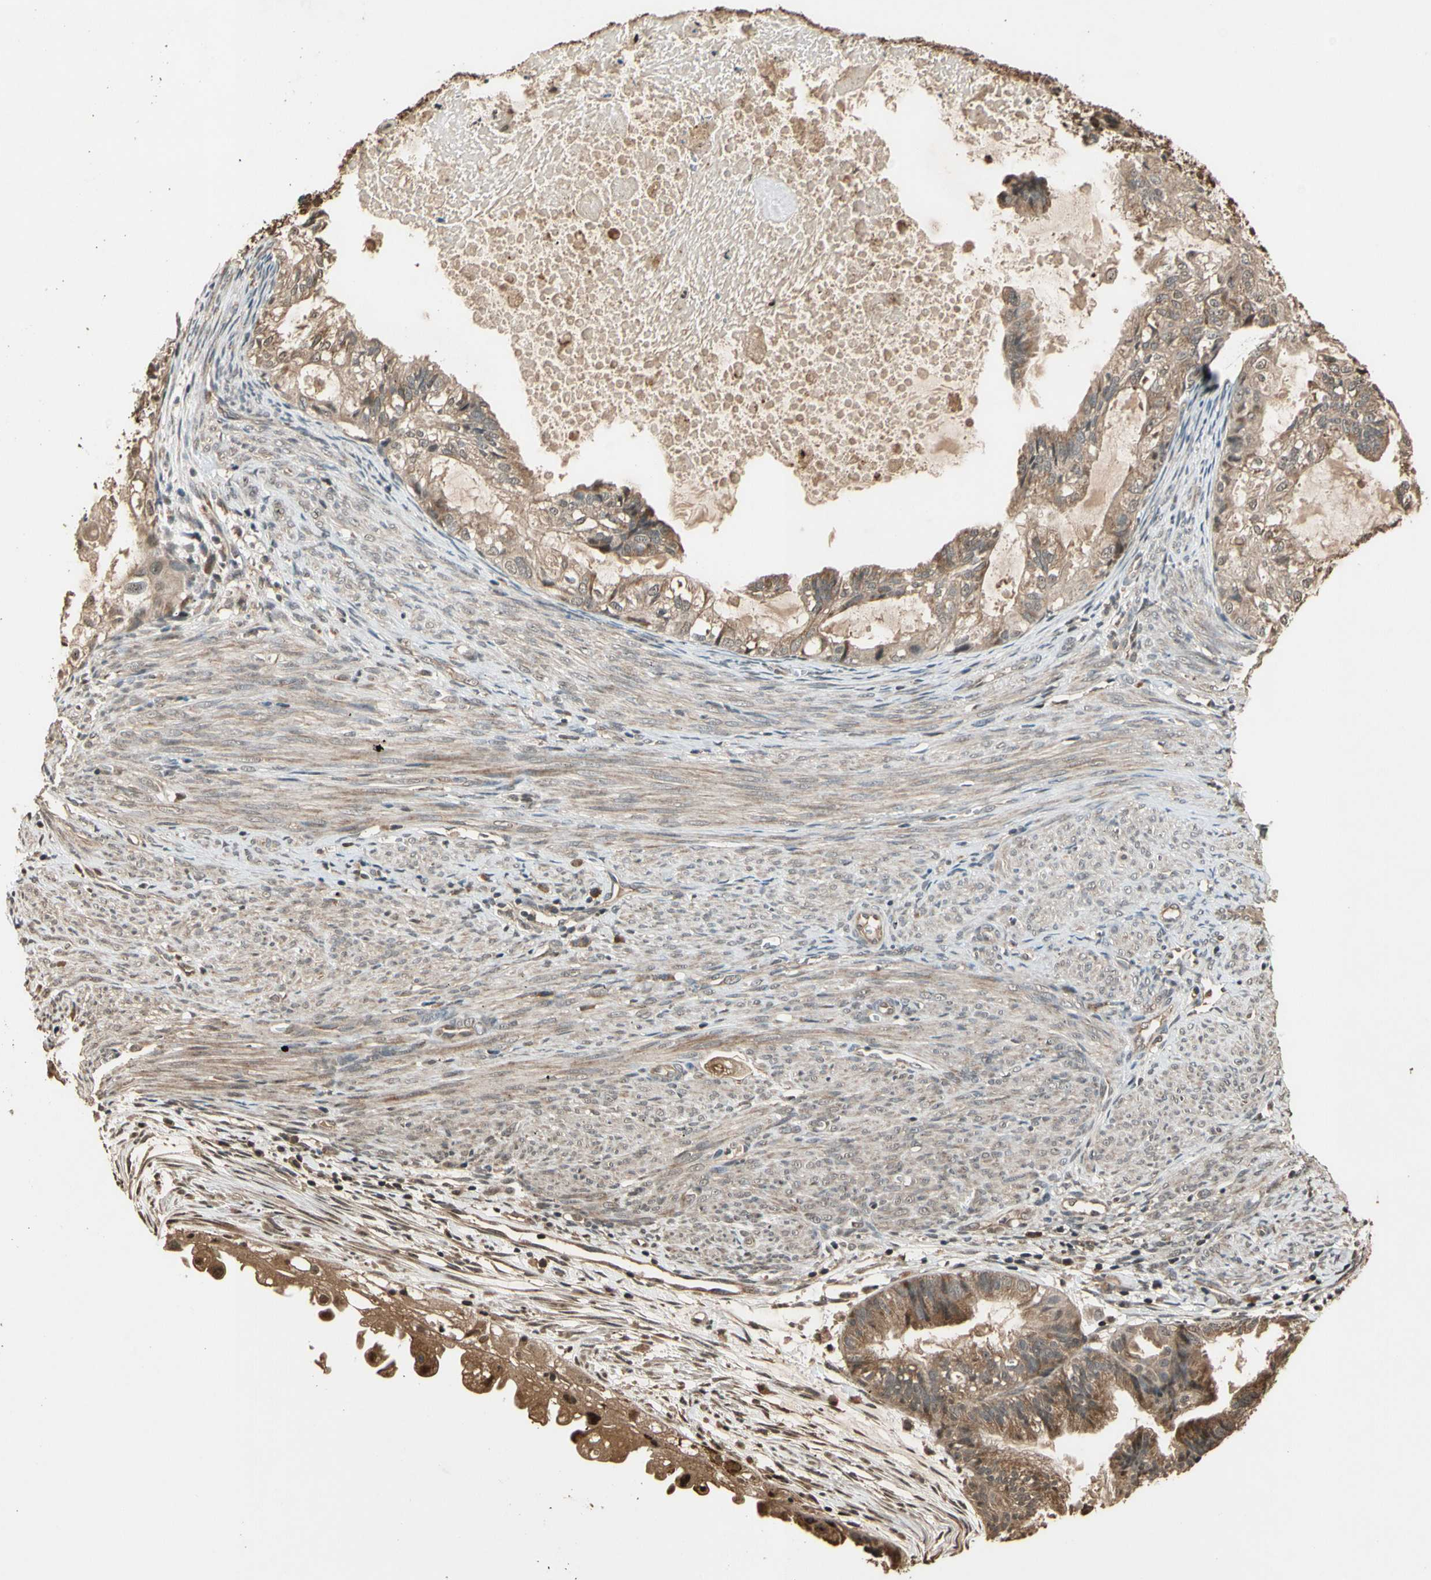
{"staining": {"intensity": "moderate", "quantity": ">75%", "location": "cytoplasmic/membranous"}, "tissue": "cervical cancer", "cell_type": "Tumor cells", "image_type": "cancer", "snomed": [{"axis": "morphology", "description": "Normal tissue, NOS"}, {"axis": "morphology", "description": "Adenocarcinoma, NOS"}, {"axis": "topography", "description": "Cervix"}, {"axis": "topography", "description": "Endometrium"}], "caption": "An IHC image of neoplastic tissue is shown. Protein staining in brown labels moderate cytoplasmic/membranous positivity in cervical adenocarcinoma within tumor cells. (brown staining indicates protein expression, while blue staining denotes nuclei).", "gene": "TMEM230", "patient": {"sex": "female", "age": 86}}